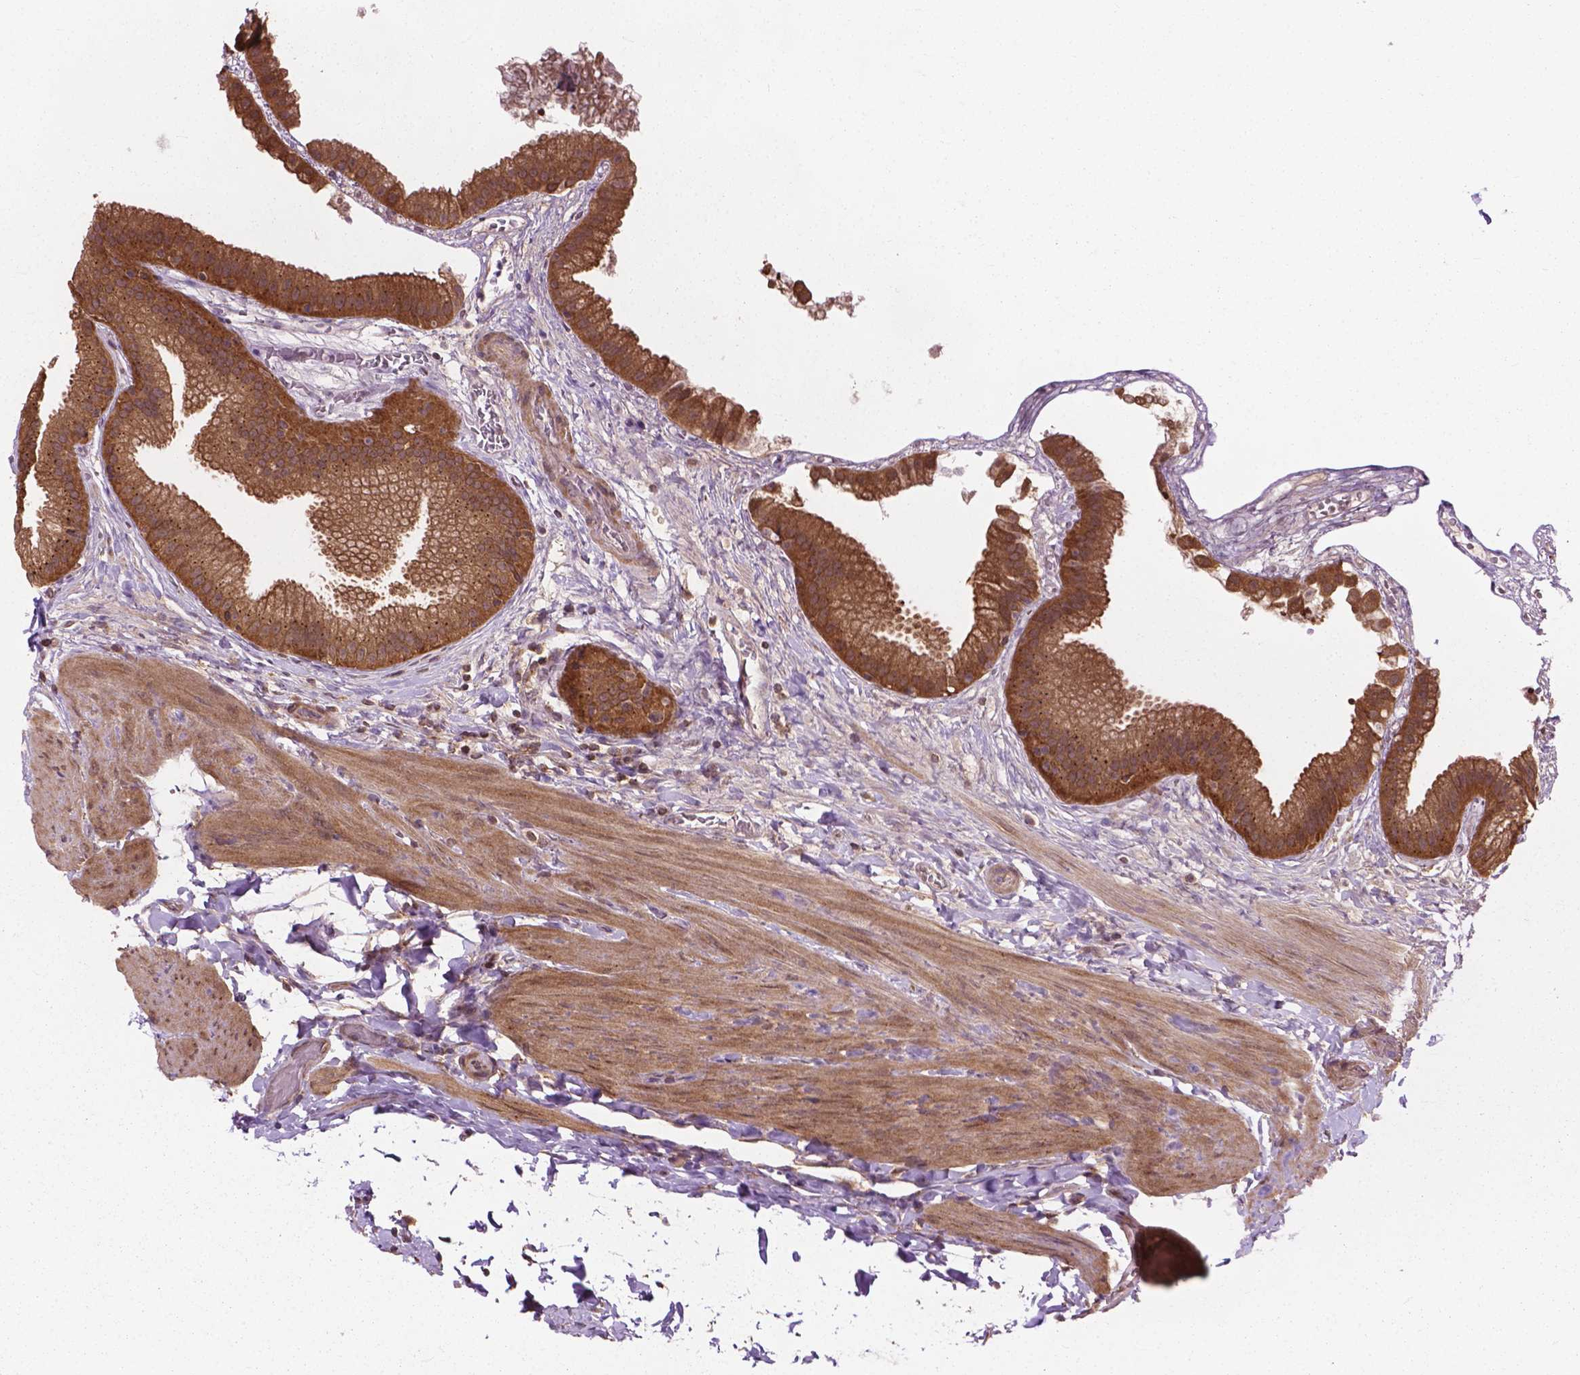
{"staining": {"intensity": "strong", "quantity": ">75%", "location": "cytoplasmic/membranous"}, "tissue": "gallbladder", "cell_type": "Glandular cells", "image_type": "normal", "snomed": [{"axis": "morphology", "description": "Normal tissue, NOS"}, {"axis": "topography", "description": "Gallbladder"}], "caption": "Gallbladder stained with a brown dye exhibits strong cytoplasmic/membranous positive staining in about >75% of glandular cells.", "gene": "PPP1CB", "patient": {"sex": "female", "age": 63}}